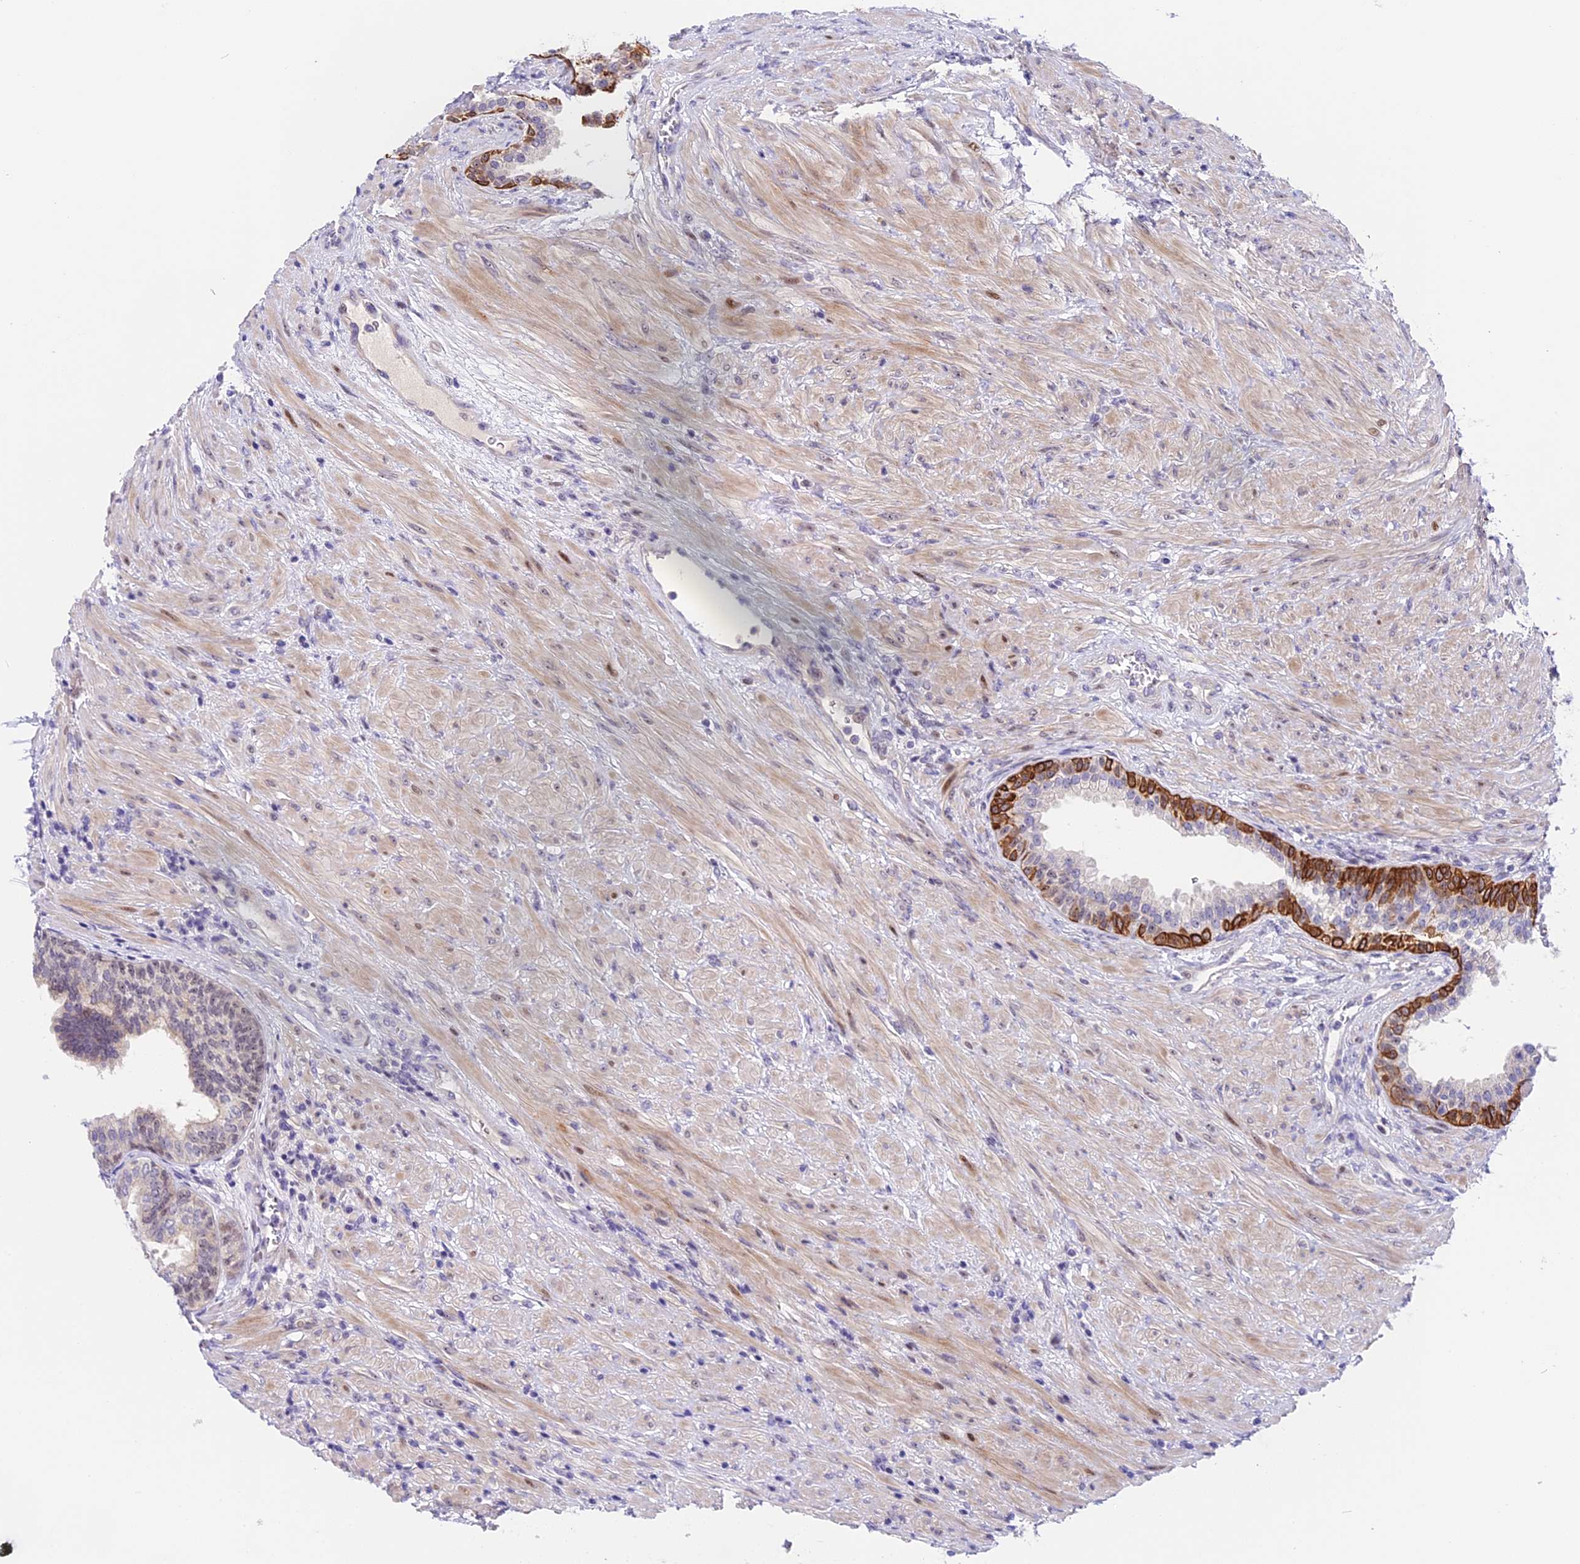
{"staining": {"intensity": "strong", "quantity": "<25%", "location": "cytoplasmic/membranous"}, "tissue": "prostate", "cell_type": "Glandular cells", "image_type": "normal", "snomed": [{"axis": "morphology", "description": "Normal tissue, NOS"}, {"axis": "topography", "description": "Prostate"}], "caption": "Immunohistochemical staining of normal human prostate demonstrates medium levels of strong cytoplasmic/membranous positivity in approximately <25% of glandular cells. Using DAB (3,3'-diaminobenzidine) (brown) and hematoxylin (blue) stains, captured at high magnification using brightfield microscopy.", "gene": "MIDN", "patient": {"sex": "male", "age": 76}}